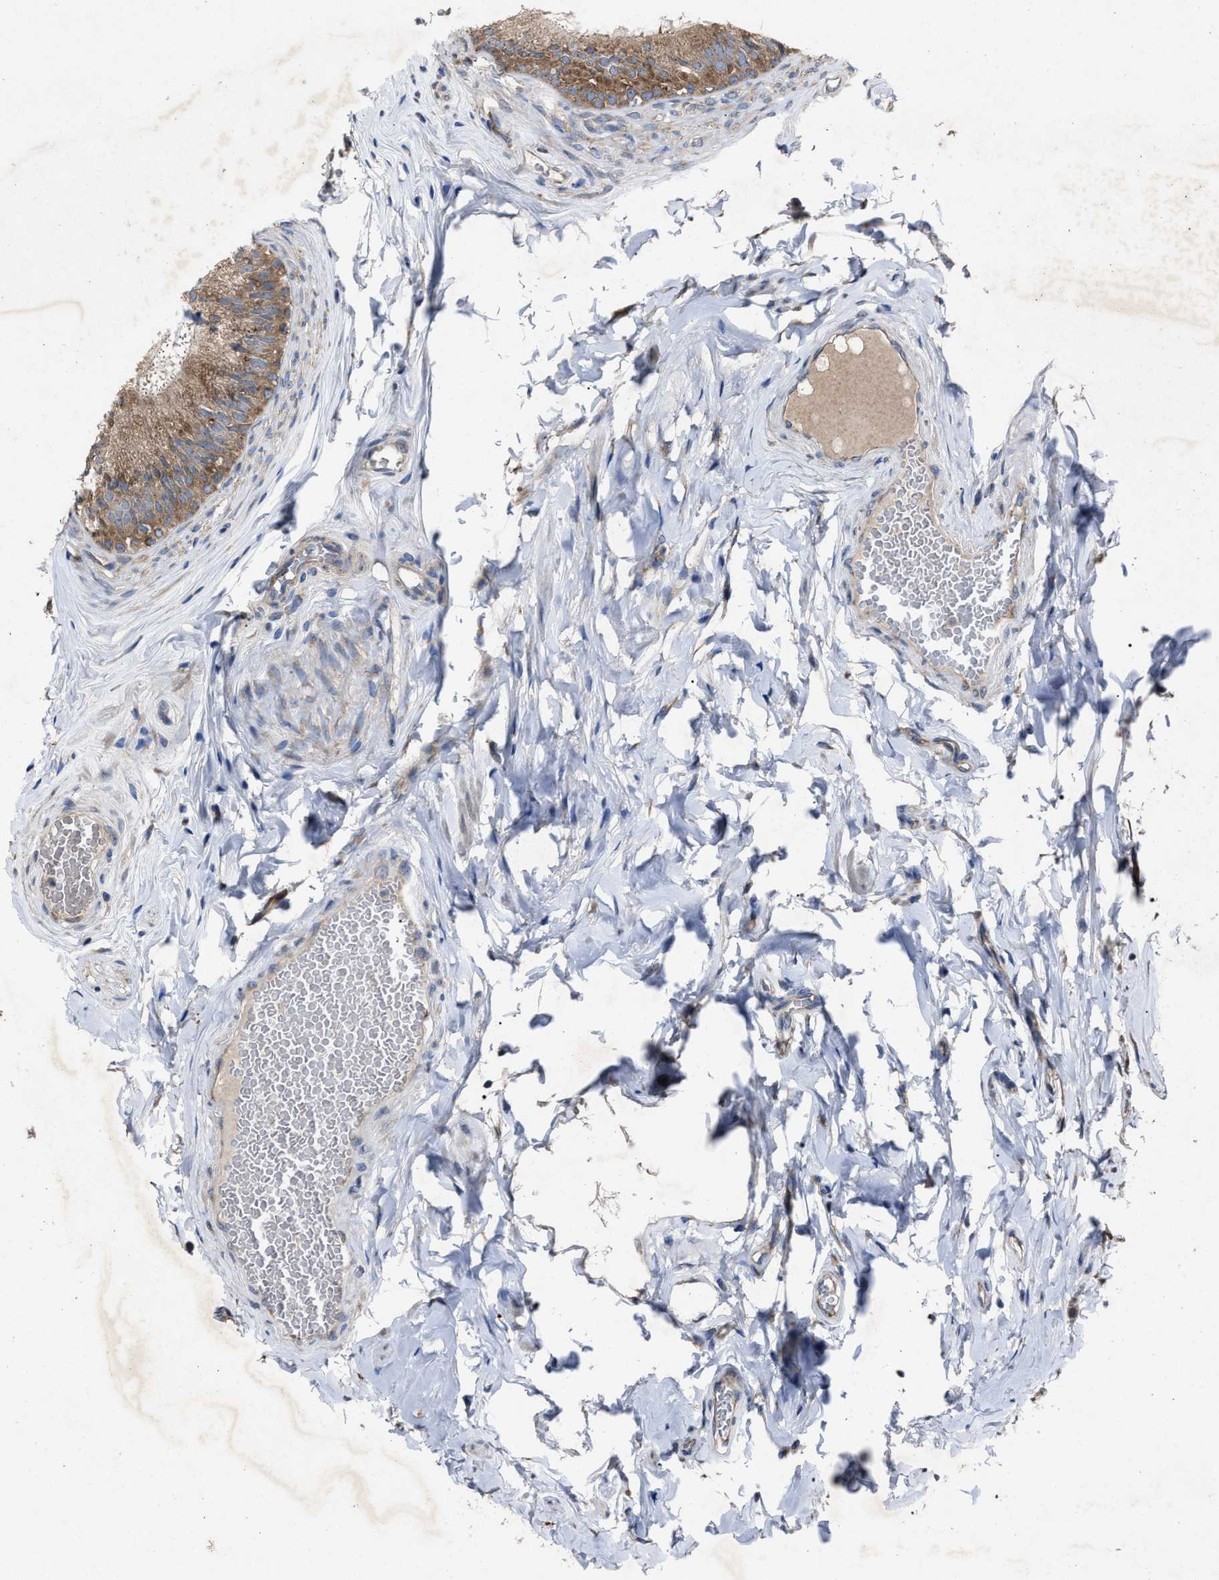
{"staining": {"intensity": "moderate", "quantity": ">75%", "location": "cytoplasmic/membranous"}, "tissue": "epididymis", "cell_type": "Glandular cells", "image_type": "normal", "snomed": [{"axis": "morphology", "description": "Normal tissue, NOS"}, {"axis": "topography", "description": "Testis"}, {"axis": "topography", "description": "Epididymis"}], "caption": "This micrograph shows unremarkable epididymis stained with immunohistochemistry (IHC) to label a protein in brown. The cytoplasmic/membranous of glandular cells show moderate positivity for the protein. Nuclei are counter-stained blue.", "gene": "UPF1", "patient": {"sex": "male", "age": 36}}